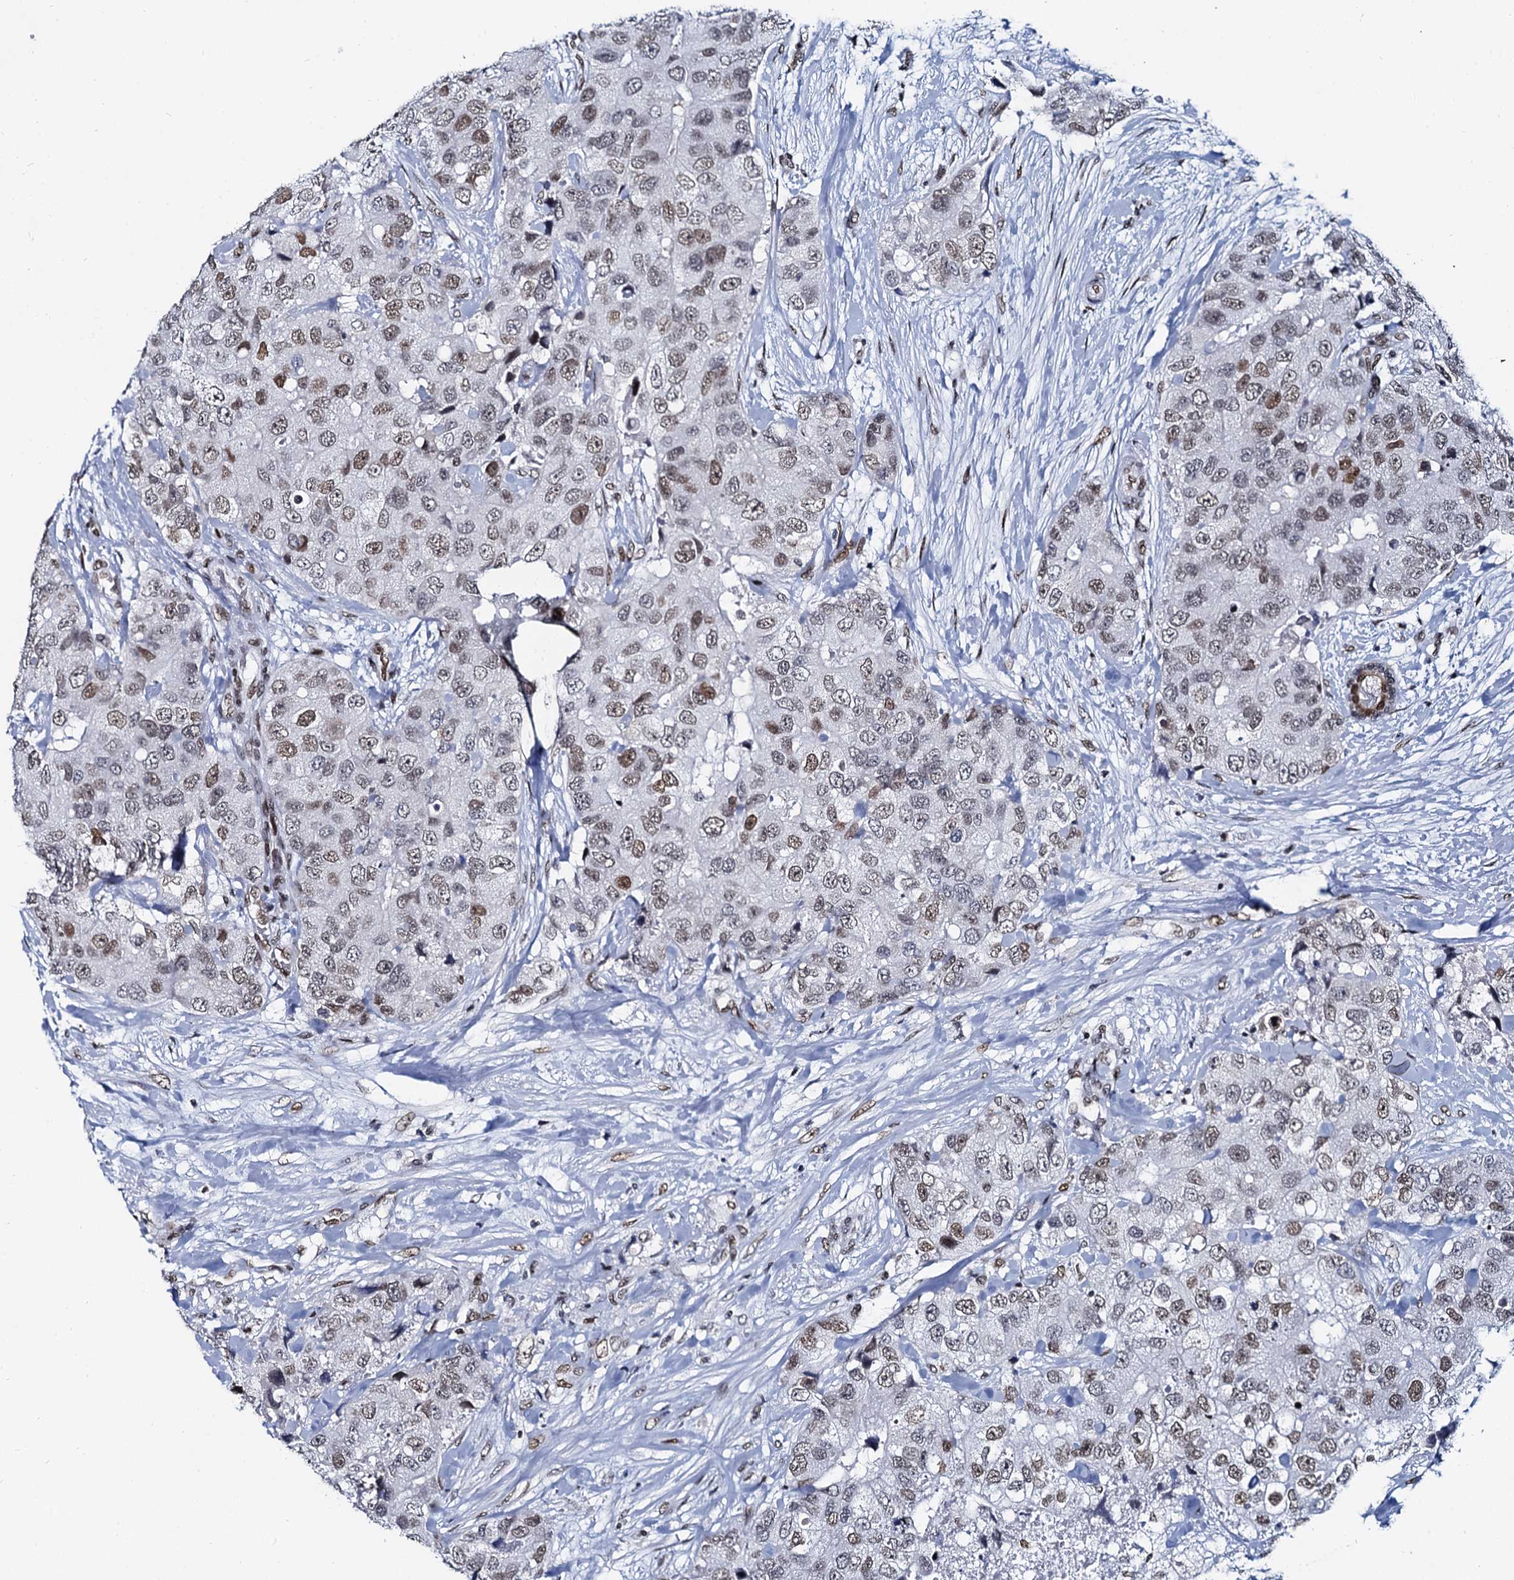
{"staining": {"intensity": "moderate", "quantity": "25%-75%", "location": "nuclear"}, "tissue": "breast cancer", "cell_type": "Tumor cells", "image_type": "cancer", "snomed": [{"axis": "morphology", "description": "Duct carcinoma"}, {"axis": "topography", "description": "Breast"}], "caption": "Protein staining of breast cancer tissue demonstrates moderate nuclear expression in approximately 25%-75% of tumor cells.", "gene": "CMAS", "patient": {"sex": "female", "age": 62}}